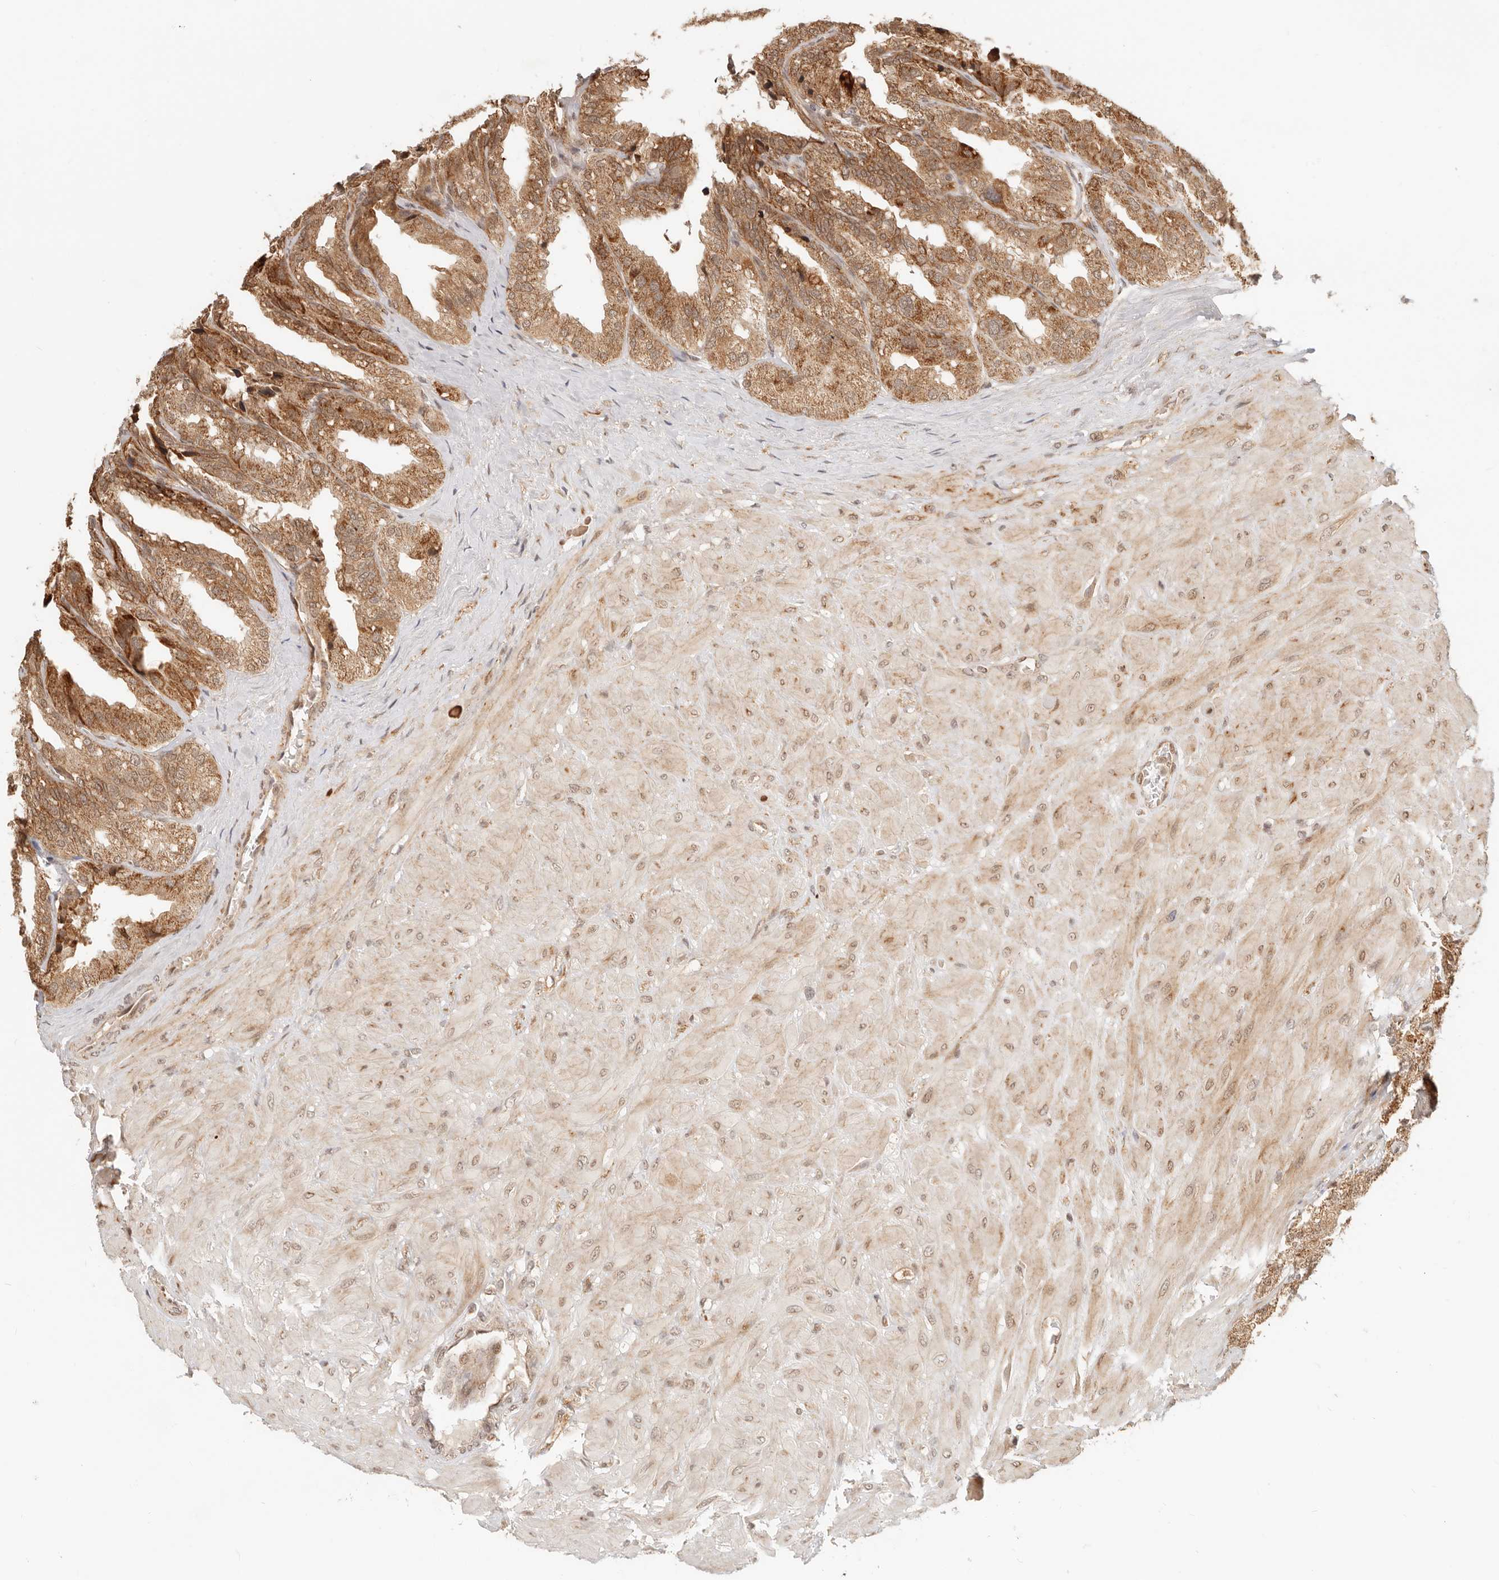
{"staining": {"intensity": "moderate", "quantity": ">75%", "location": "cytoplasmic/membranous"}, "tissue": "seminal vesicle", "cell_type": "Glandular cells", "image_type": "normal", "snomed": [{"axis": "morphology", "description": "Normal tissue, NOS"}, {"axis": "topography", "description": "Prostate"}, {"axis": "topography", "description": "Seminal veicle"}], "caption": "About >75% of glandular cells in benign seminal vesicle display moderate cytoplasmic/membranous protein staining as visualized by brown immunohistochemical staining.", "gene": "BAALC", "patient": {"sex": "male", "age": 51}}